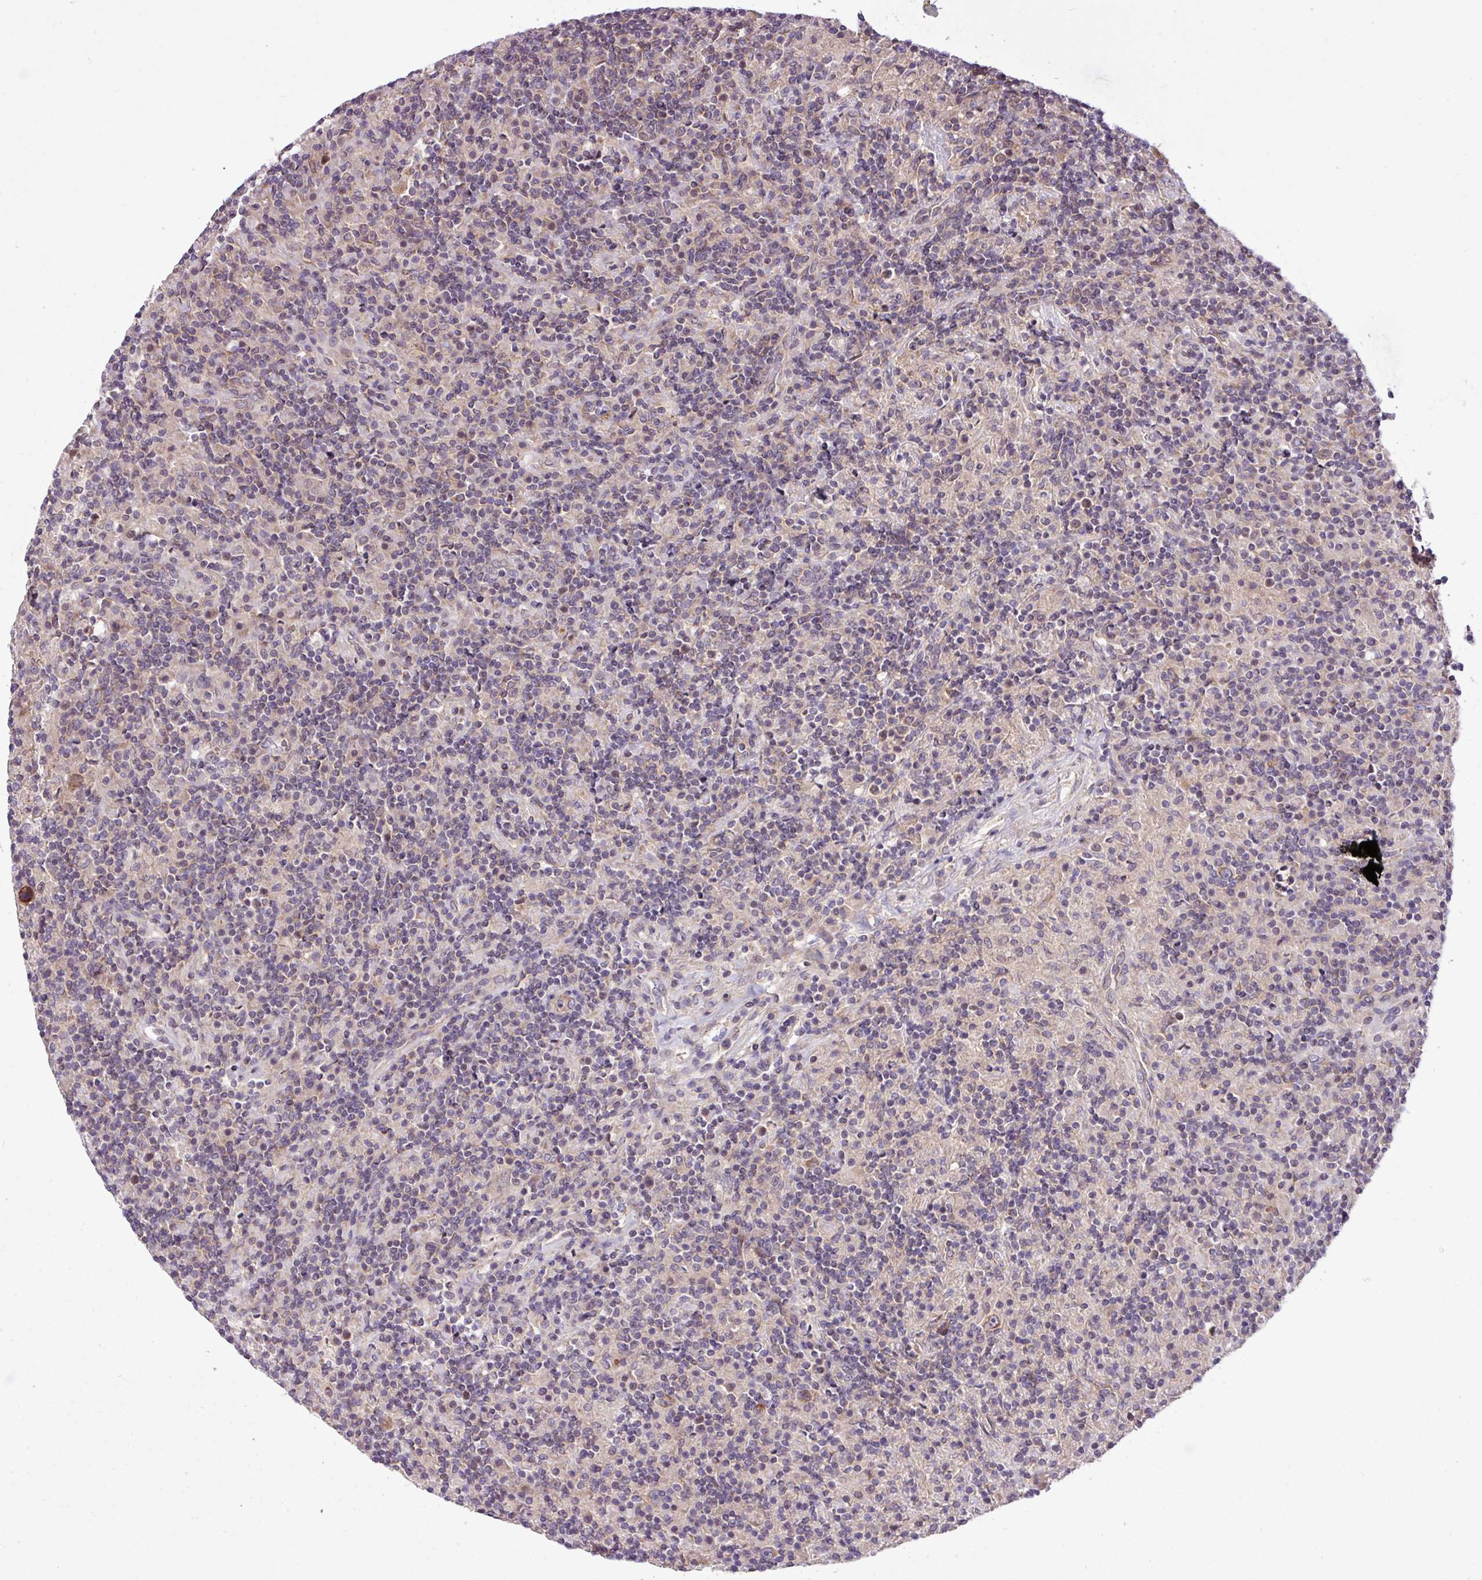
{"staining": {"intensity": "moderate", "quantity": ">75%", "location": "cytoplasmic/membranous"}, "tissue": "lymphoma", "cell_type": "Tumor cells", "image_type": "cancer", "snomed": [{"axis": "morphology", "description": "Hodgkin's disease, NOS"}, {"axis": "topography", "description": "Lymph node"}], "caption": "Protein expression analysis of Hodgkin's disease demonstrates moderate cytoplasmic/membranous positivity in about >75% of tumor cells.", "gene": "TIMM10B", "patient": {"sex": "male", "age": 70}}